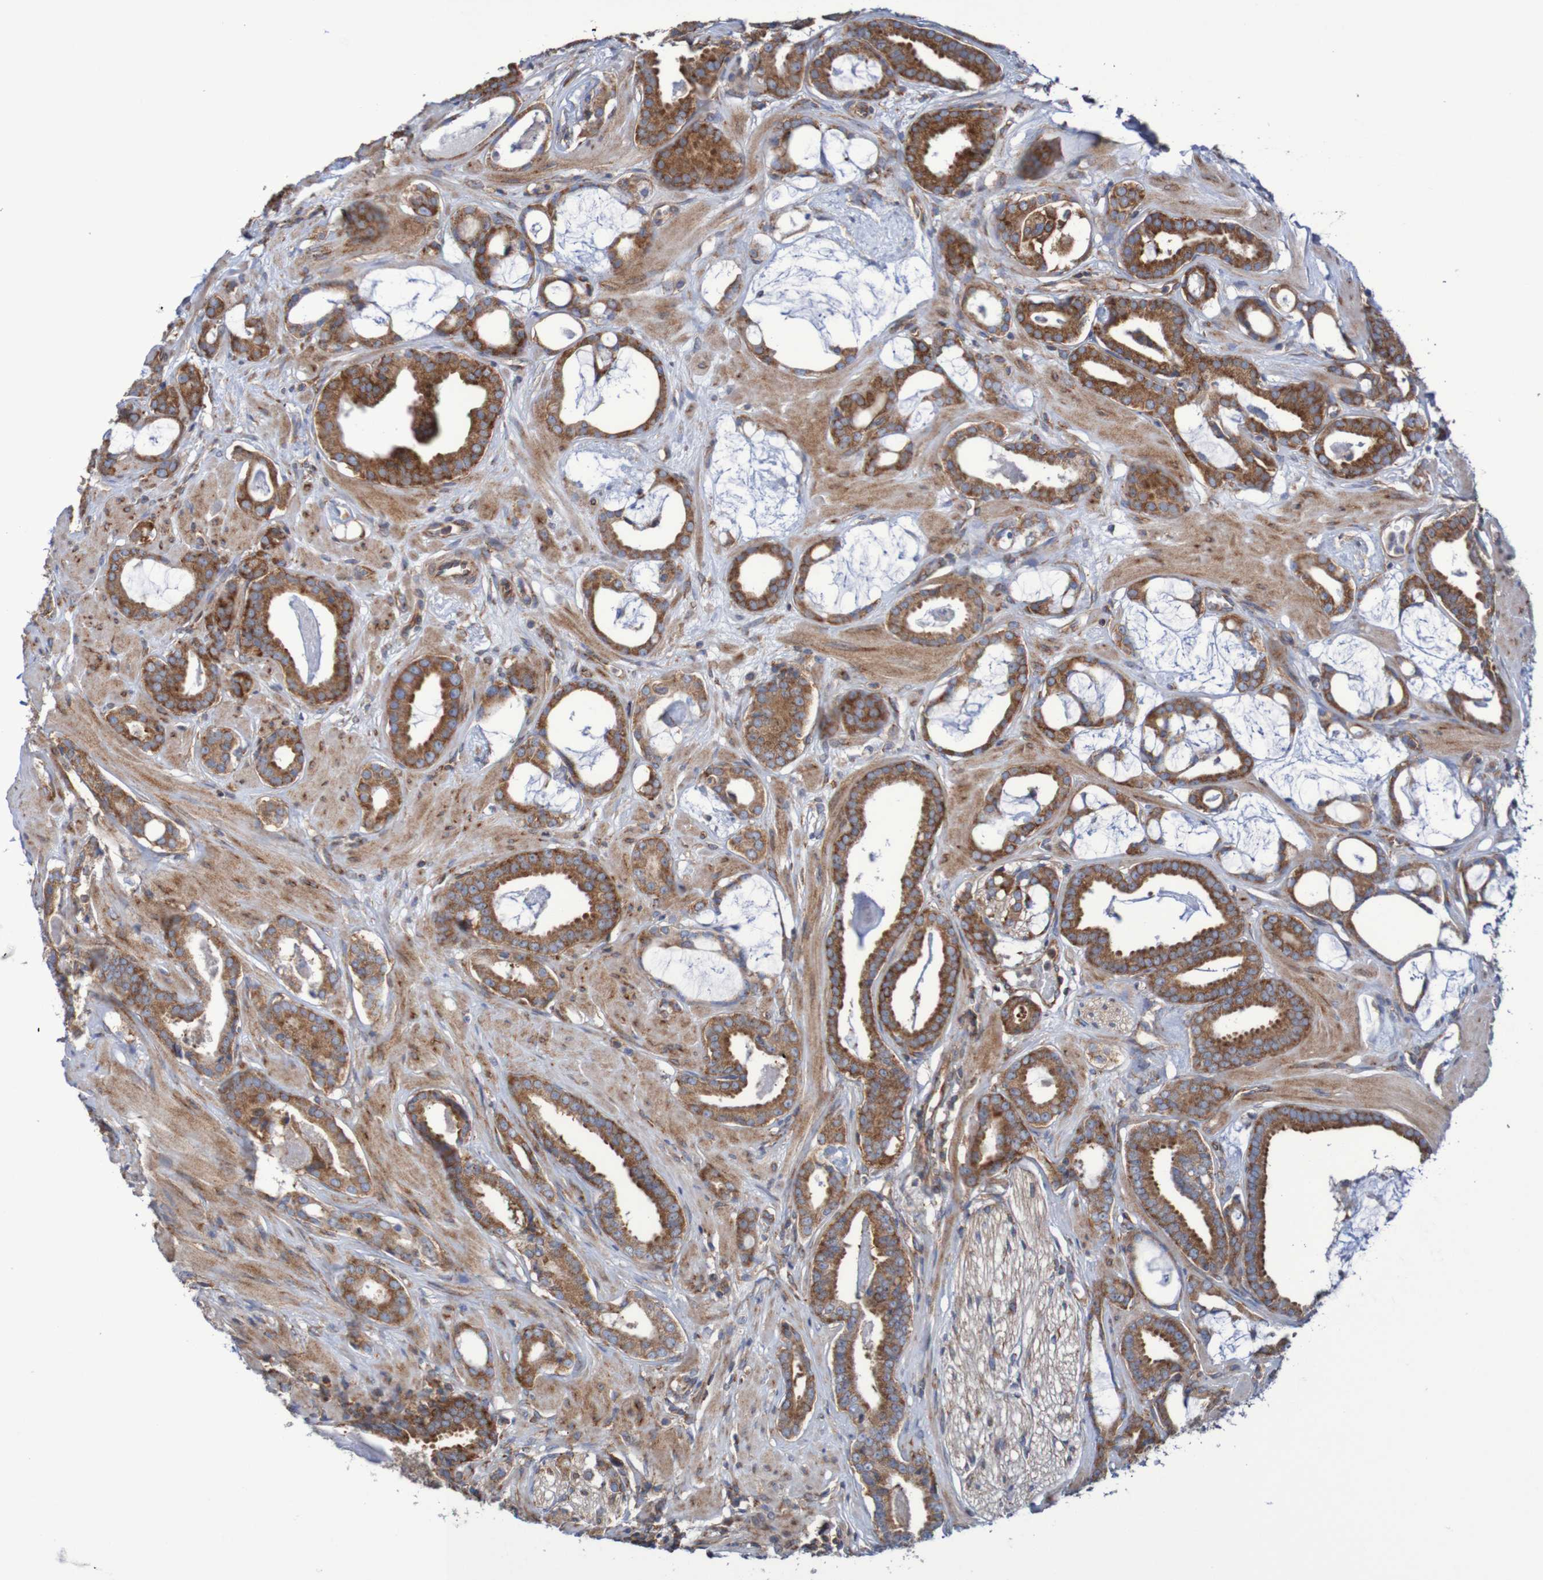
{"staining": {"intensity": "moderate", "quantity": ">75%", "location": "cytoplasmic/membranous"}, "tissue": "prostate cancer", "cell_type": "Tumor cells", "image_type": "cancer", "snomed": [{"axis": "morphology", "description": "Adenocarcinoma, Low grade"}, {"axis": "topography", "description": "Prostate"}], "caption": "Adenocarcinoma (low-grade) (prostate) stained with a protein marker reveals moderate staining in tumor cells.", "gene": "FXR2", "patient": {"sex": "male", "age": 53}}